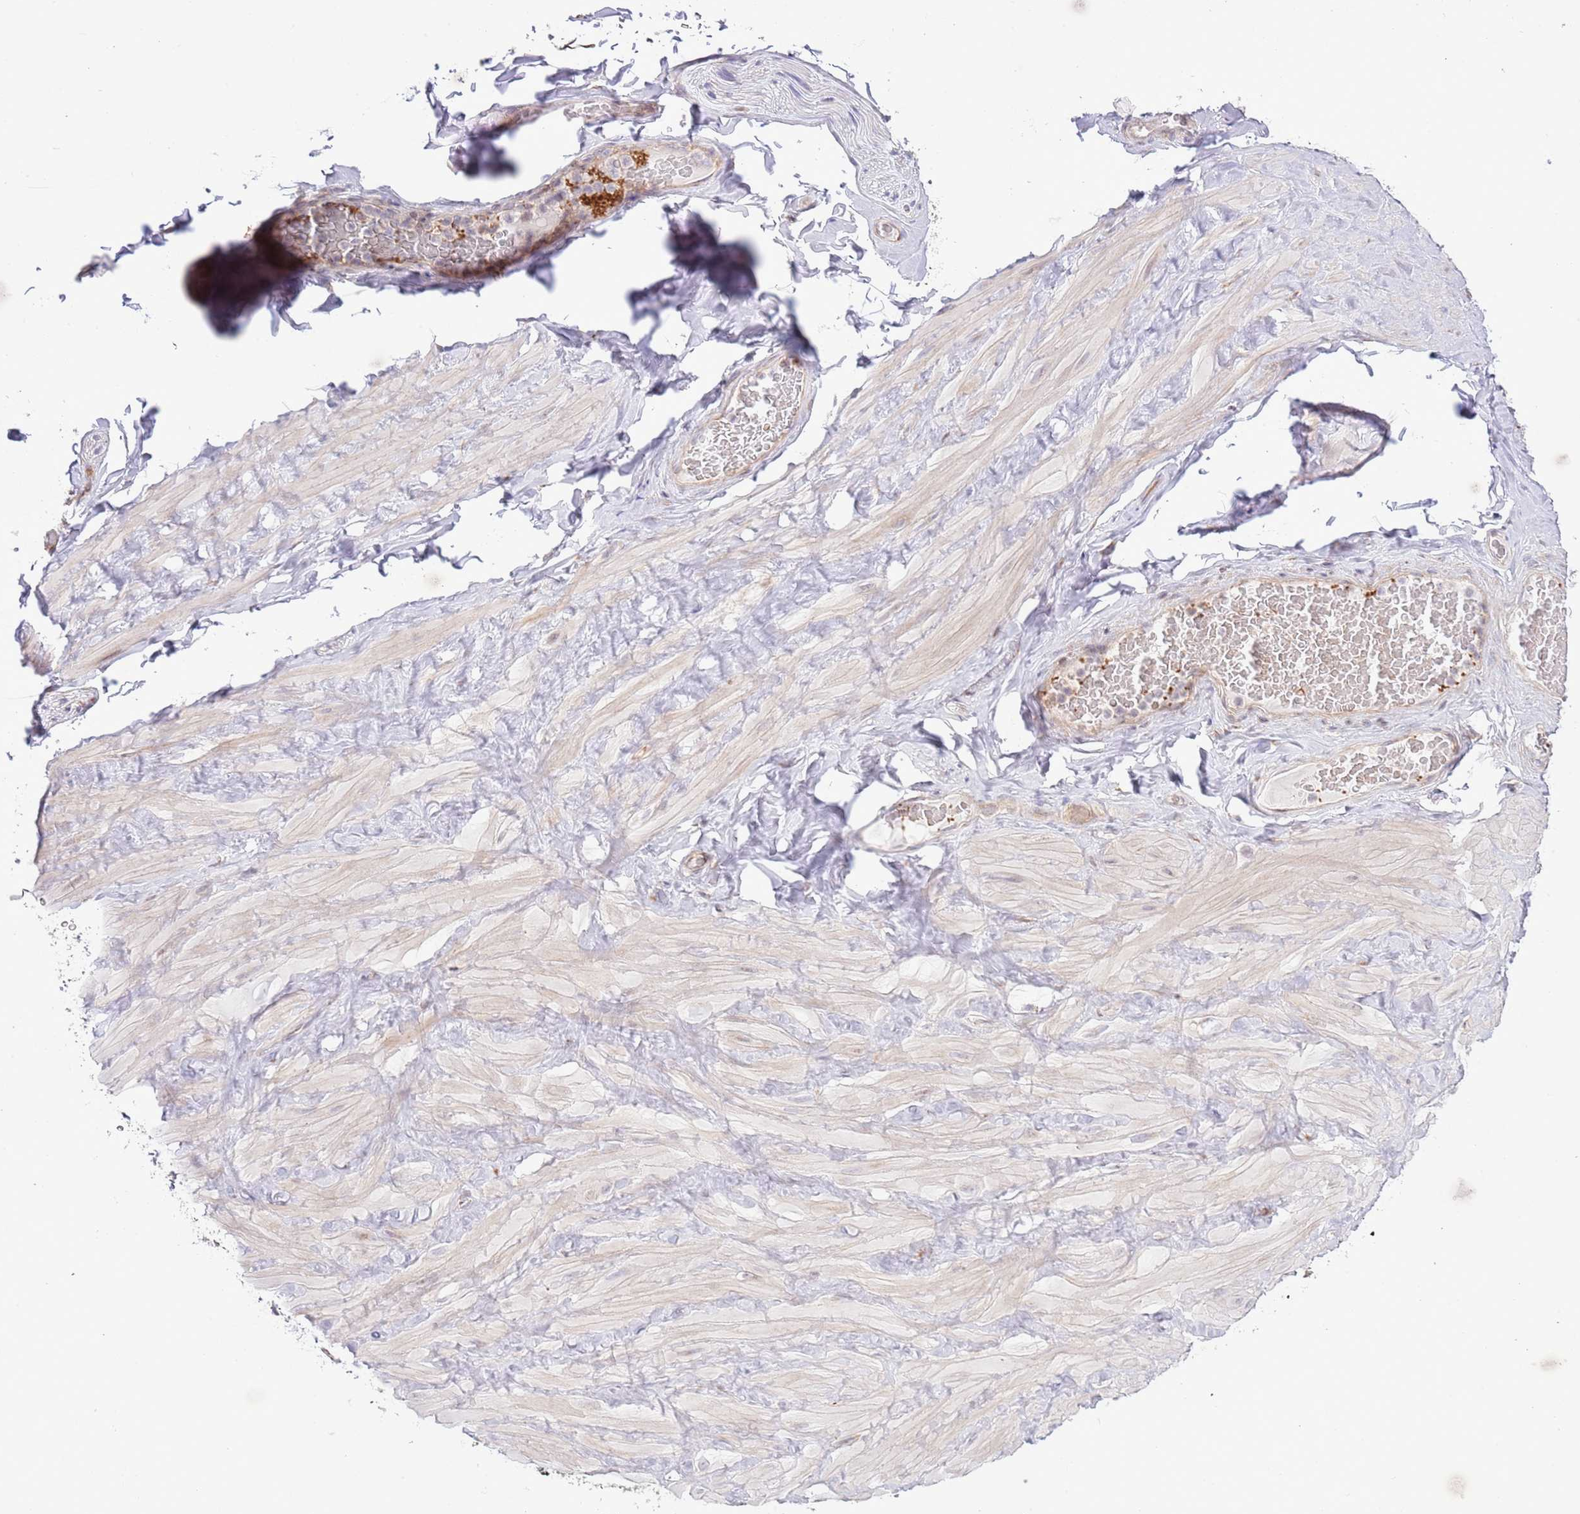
{"staining": {"intensity": "negative", "quantity": "none", "location": "none"}, "tissue": "soft tissue", "cell_type": "Chondrocytes", "image_type": "normal", "snomed": [{"axis": "morphology", "description": "Normal tissue, NOS"}, {"axis": "topography", "description": "Soft tissue"}, {"axis": "topography", "description": "Vascular tissue"}], "caption": "Immunohistochemistry of unremarkable soft tissue demonstrates no expression in chondrocytes.", "gene": "DAND5", "patient": {"sex": "male", "age": 41}}